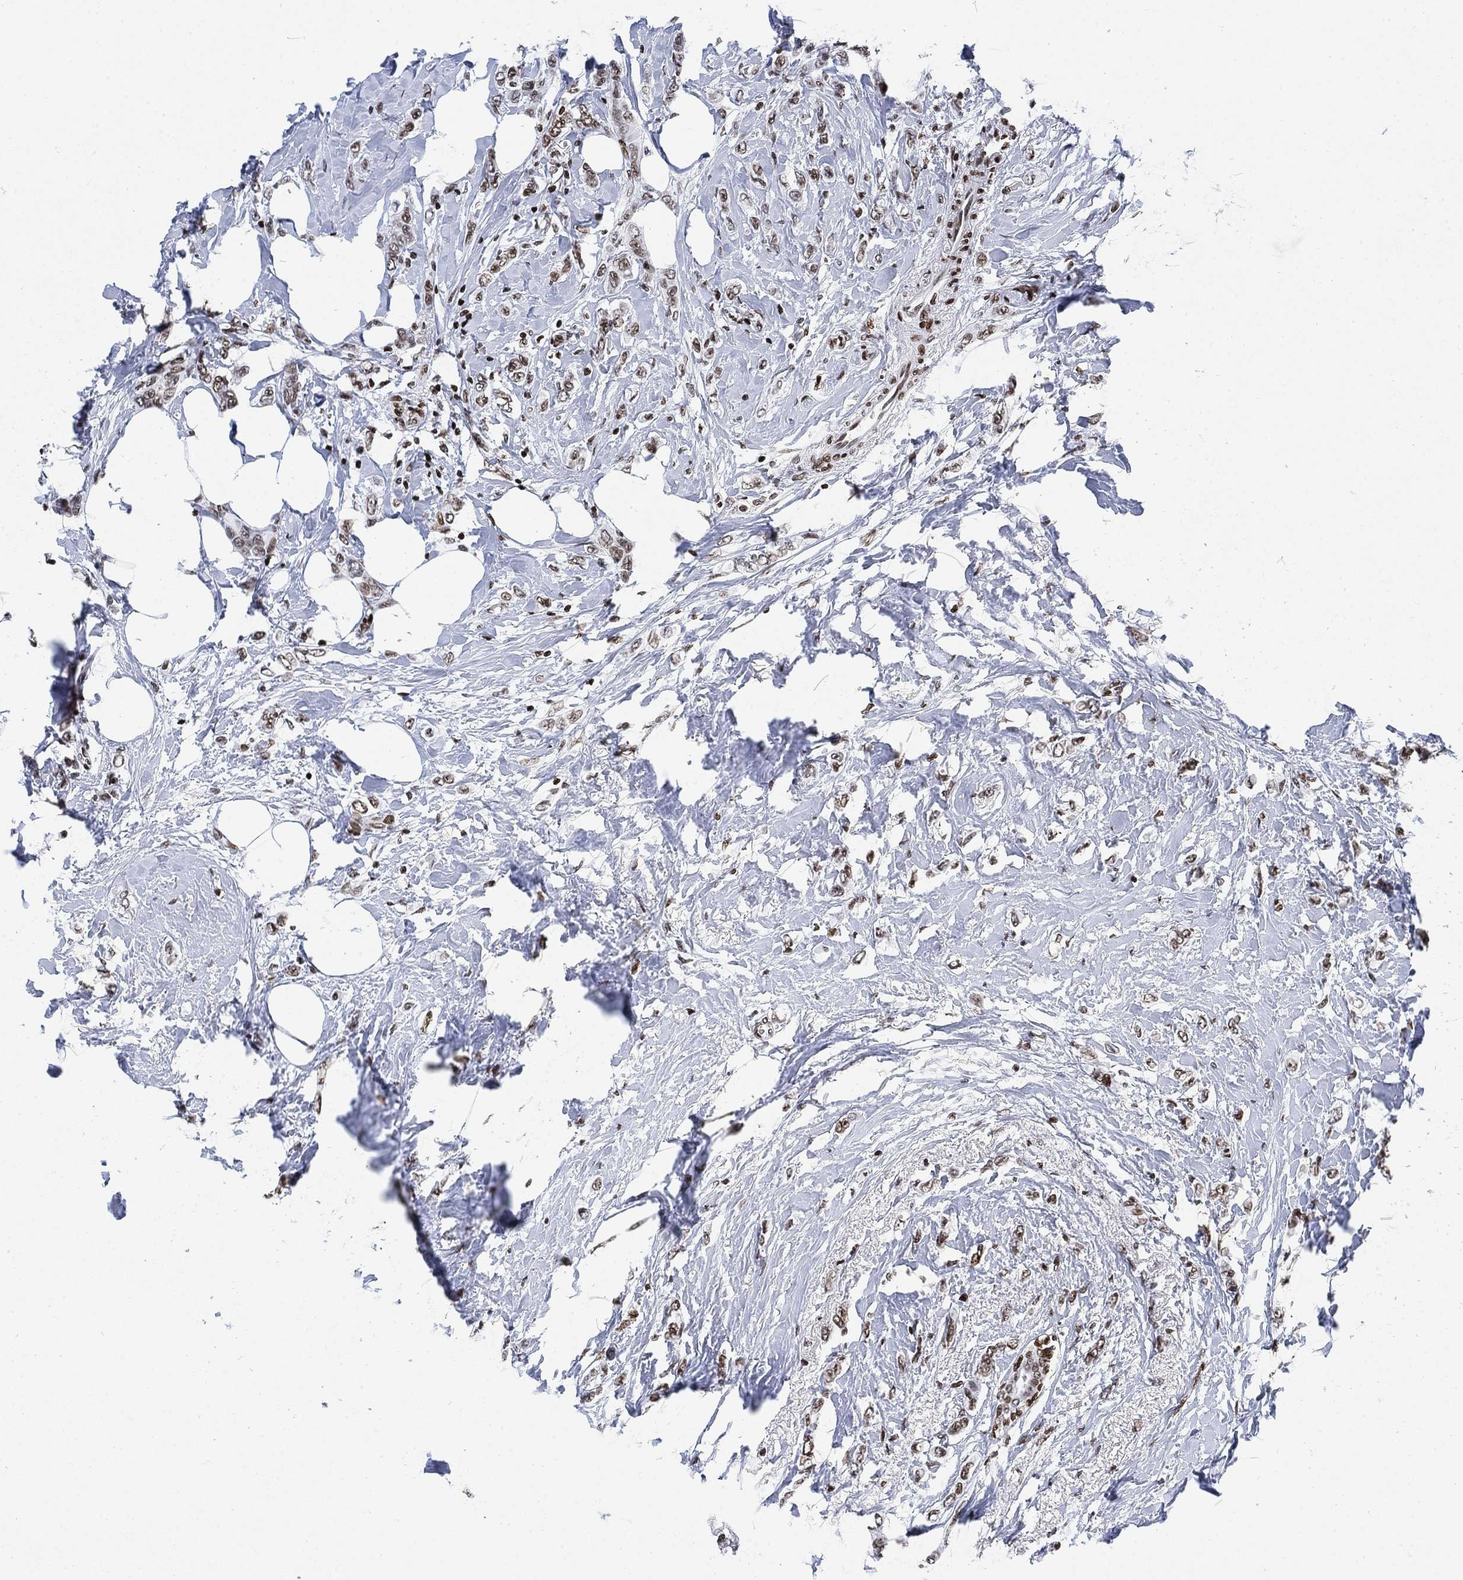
{"staining": {"intensity": "moderate", "quantity": "<25%", "location": "nuclear"}, "tissue": "breast cancer", "cell_type": "Tumor cells", "image_type": "cancer", "snomed": [{"axis": "morphology", "description": "Lobular carcinoma"}, {"axis": "topography", "description": "Breast"}], "caption": "The histopathology image demonstrates immunohistochemical staining of breast cancer (lobular carcinoma). There is moderate nuclear staining is seen in about <25% of tumor cells.", "gene": "H1-10", "patient": {"sex": "female", "age": 66}}